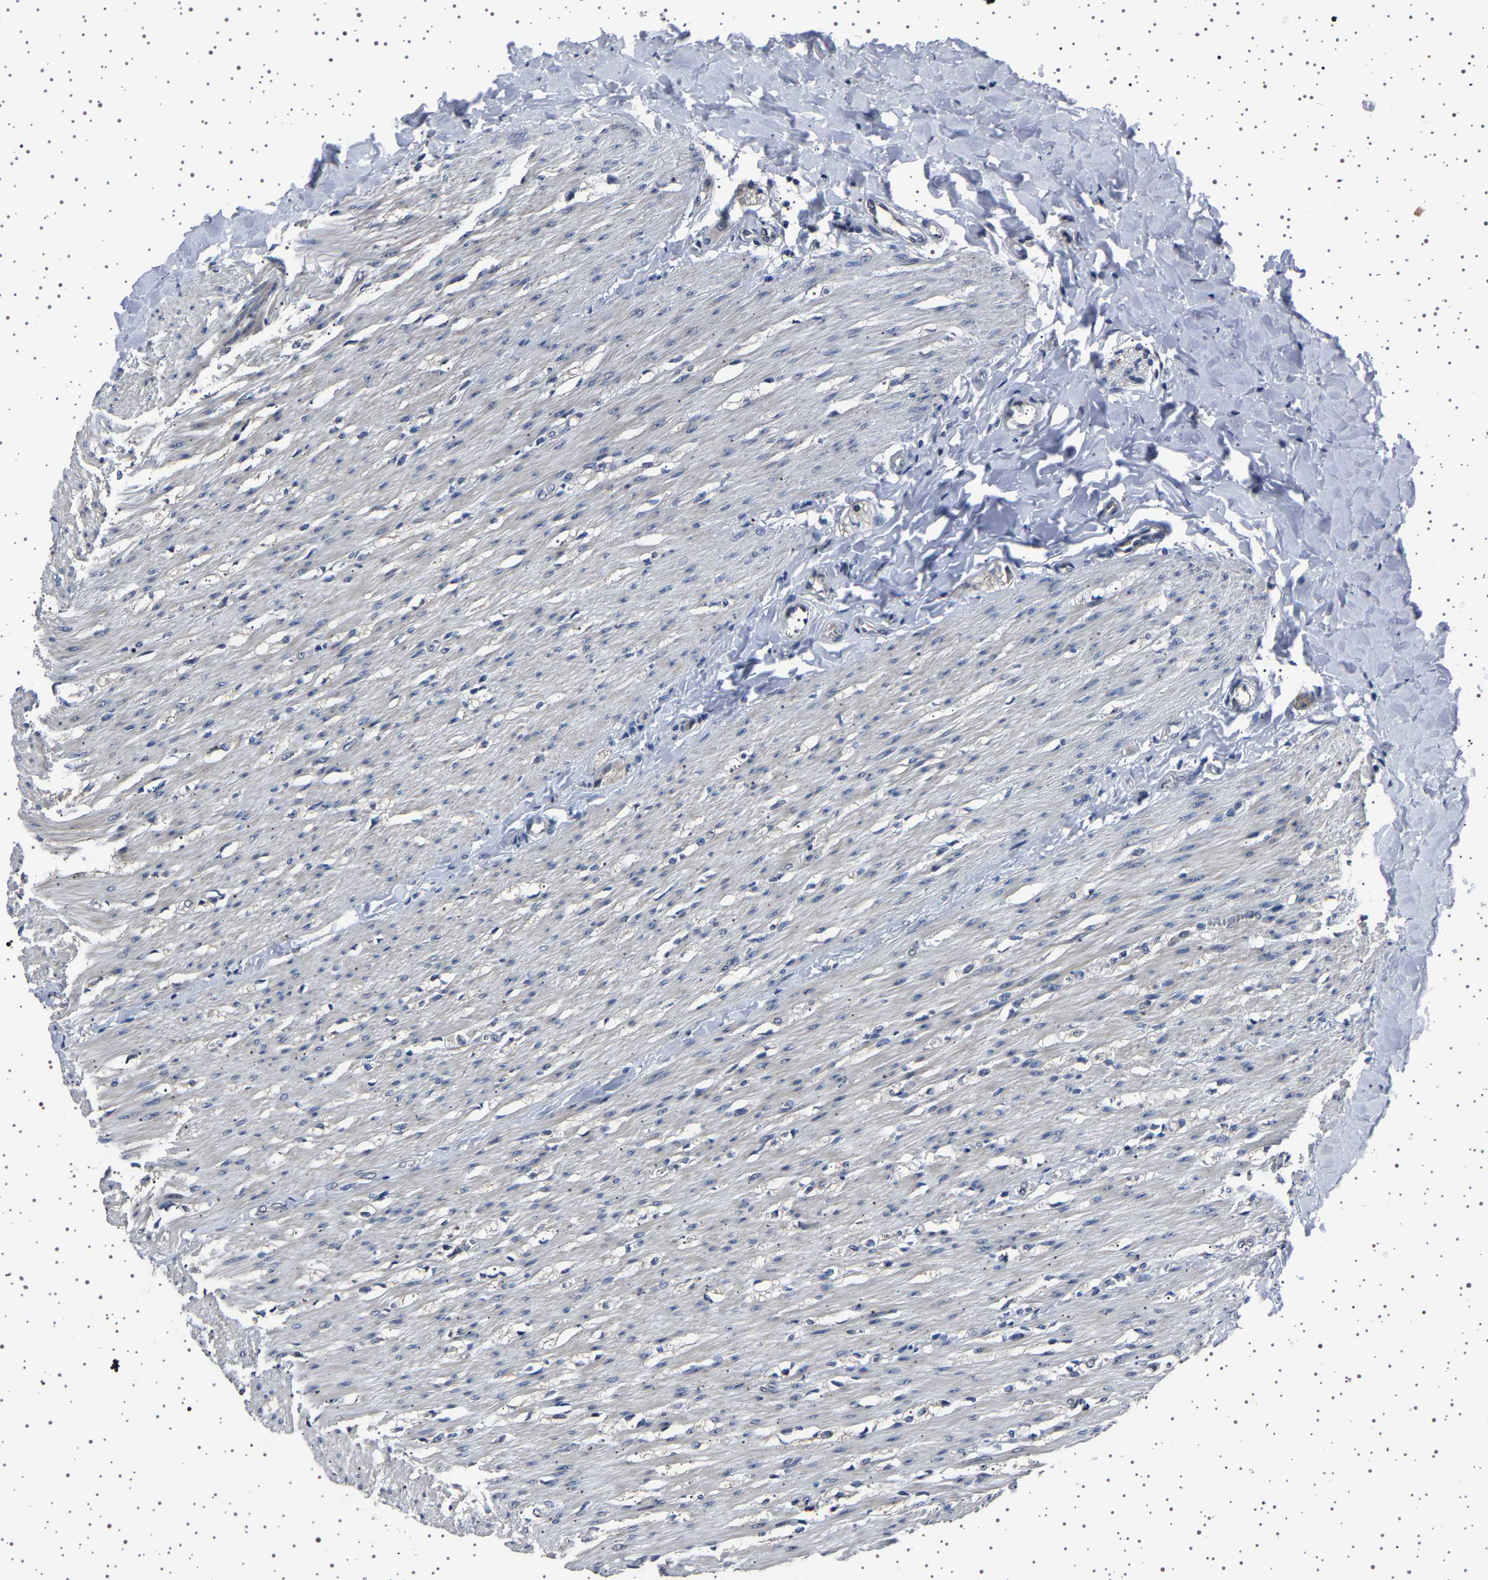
{"staining": {"intensity": "negative", "quantity": "none", "location": "none"}, "tissue": "colon", "cell_type": "Endothelial cells", "image_type": "normal", "snomed": [{"axis": "morphology", "description": "Normal tissue, NOS"}, {"axis": "morphology", "description": "Adenocarcinoma, NOS"}, {"axis": "topography", "description": "Colon"}, {"axis": "topography", "description": "Peripheral nerve tissue"}], "caption": "Colon was stained to show a protein in brown. There is no significant expression in endothelial cells.", "gene": "IL10RB", "patient": {"sex": "male", "age": 14}}